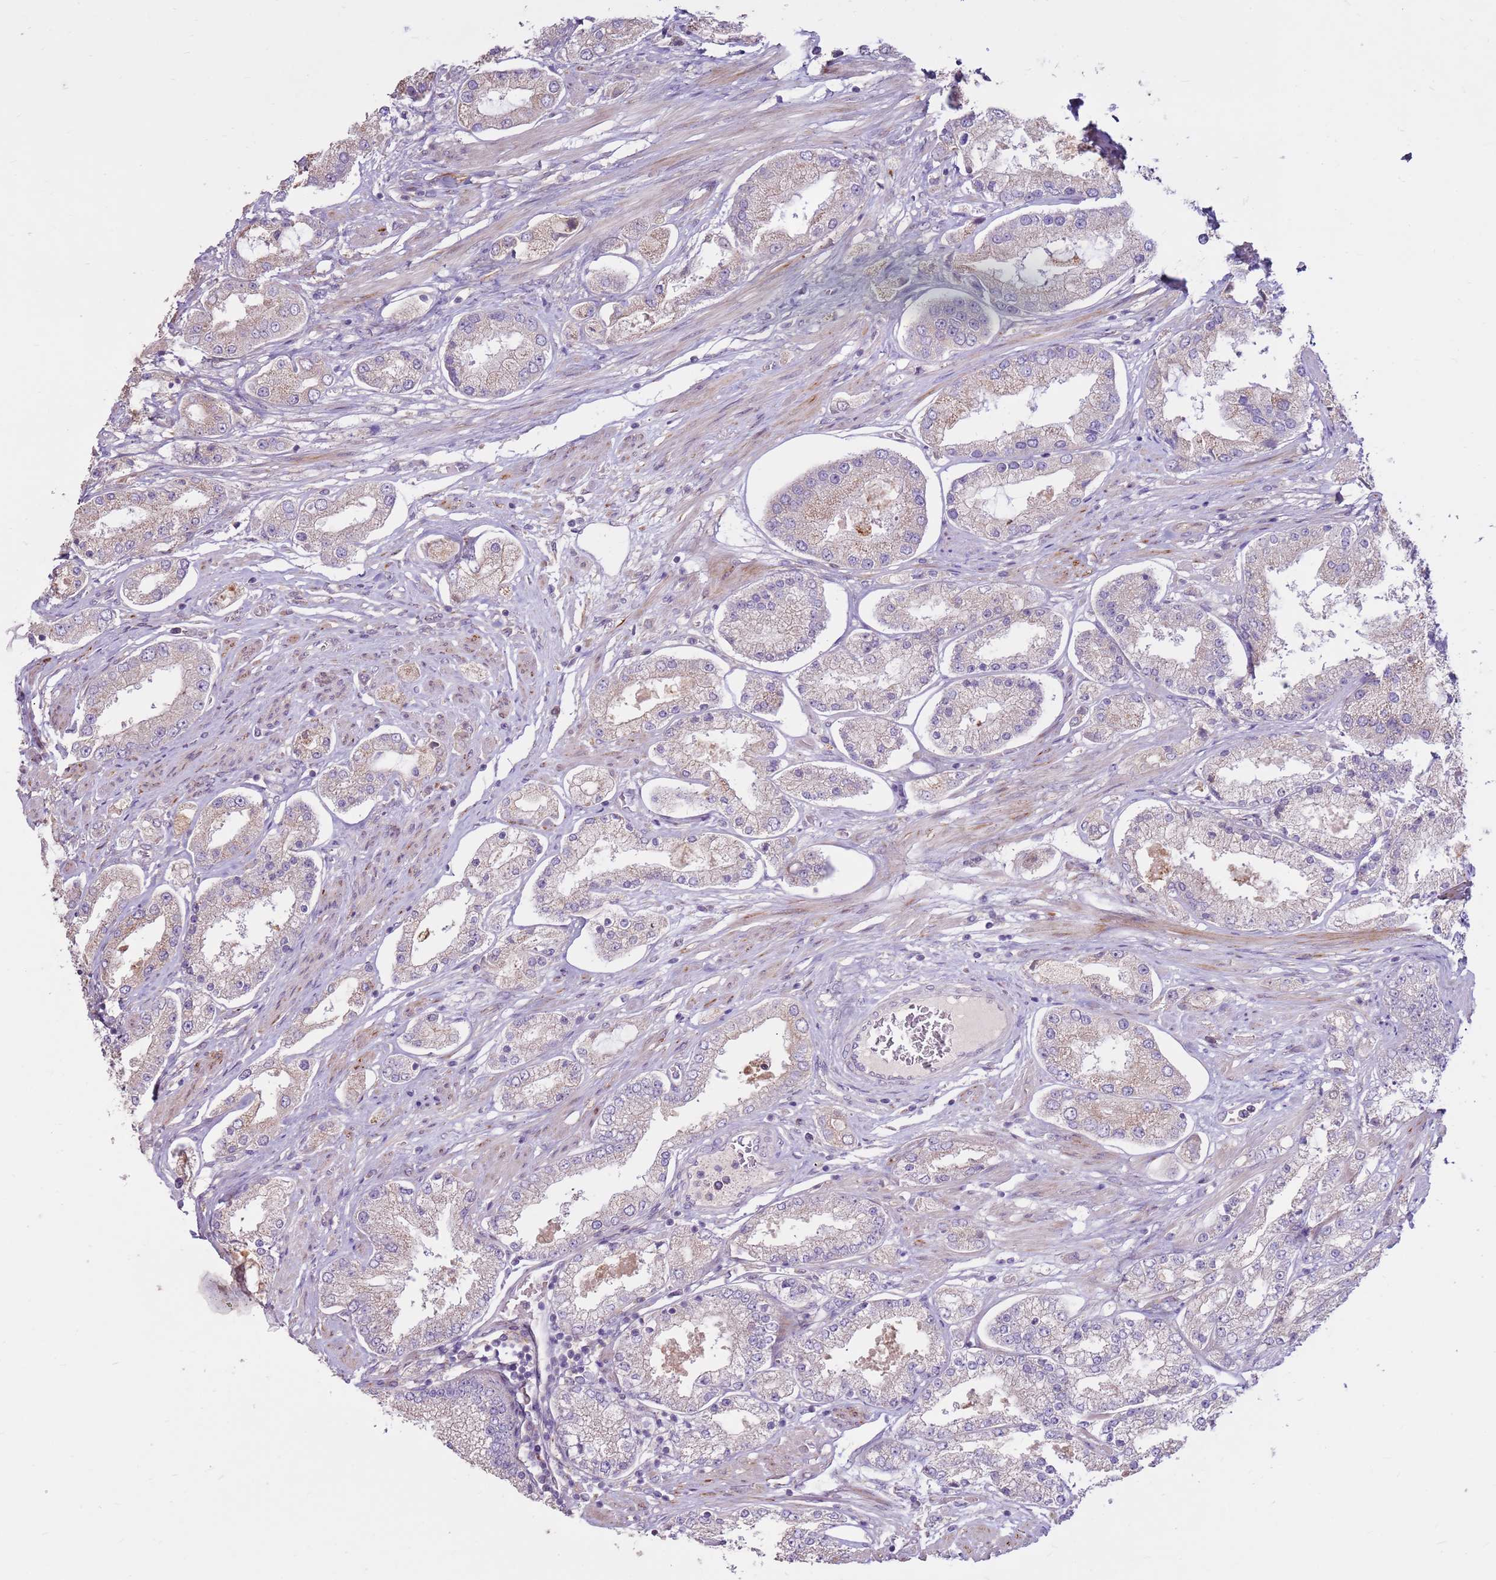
{"staining": {"intensity": "negative", "quantity": "none", "location": "none"}, "tissue": "prostate cancer", "cell_type": "Tumor cells", "image_type": "cancer", "snomed": [{"axis": "morphology", "description": "Adenocarcinoma, High grade"}, {"axis": "topography", "description": "Prostate"}], "caption": "Immunohistochemistry micrograph of human high-grade adenocarcinoma (prostate) stained for a protein (brown), which displays no expression in tumor cells.", "gene": "LGI4", "patient": {"sex": "male", "age": 69}}